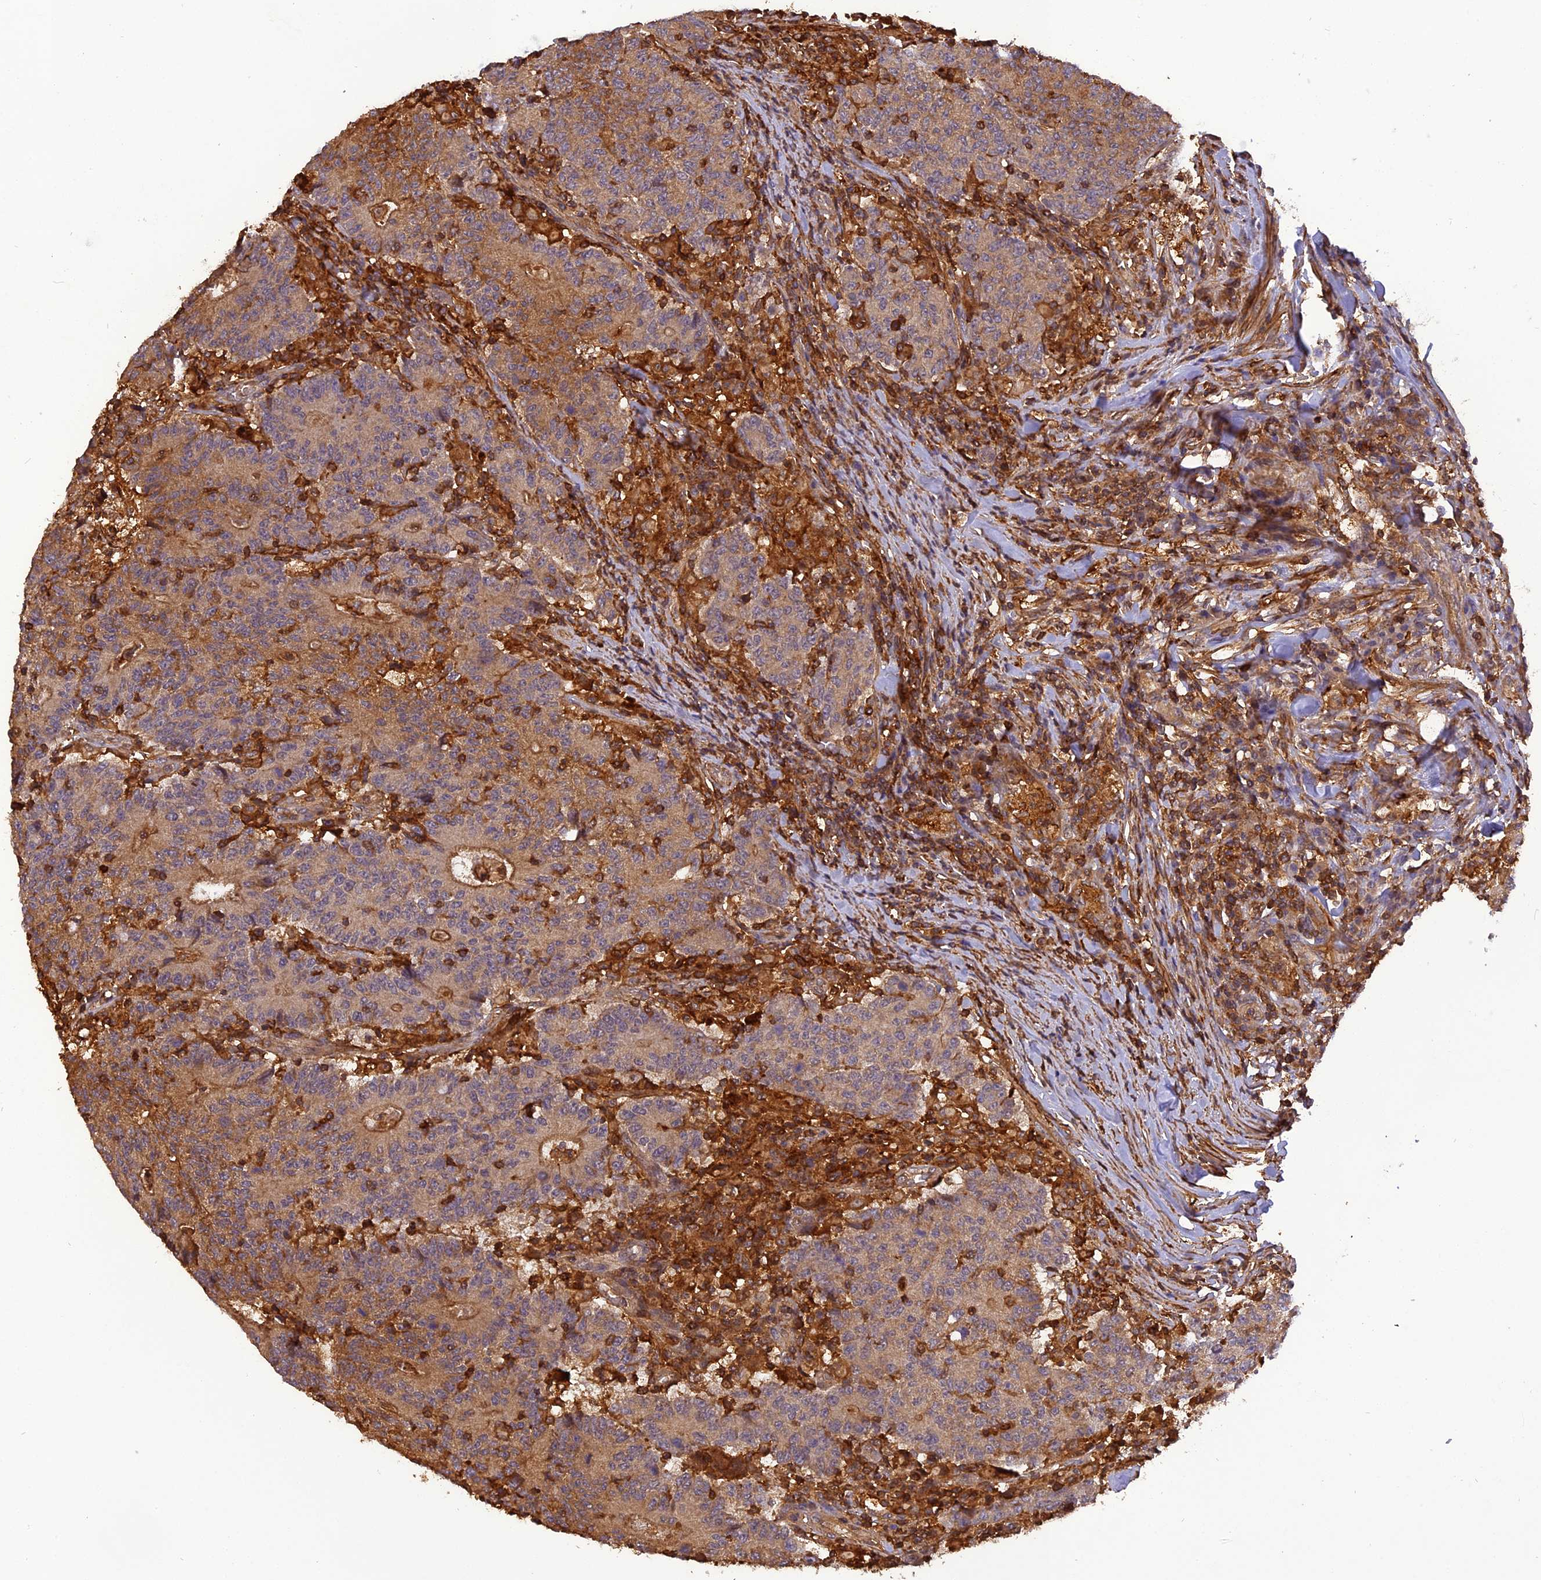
{"staining": {"intensity": "moderate", "quantity": "25%-75%", "location": "cytoplasmic/membranous"}, "tissue": "colorectal cancer", "cell_type": "Tumor cells", "image_type": "cancer", "snomed": [{"axis": "morphology", "description": "Adenocarcinoma, NOS"}, {"axis": "topography", "description": "Colon"}], "caption": "IHC photomicrograph of human colorectal cancer stained for a protein (brown), which shows medium levels of moderate cytoplasmic/membranous expression in approximately 25%-75% of tumor cells.", "gene": "STOML1", "patient": {"sex": "female", "age": 75}}